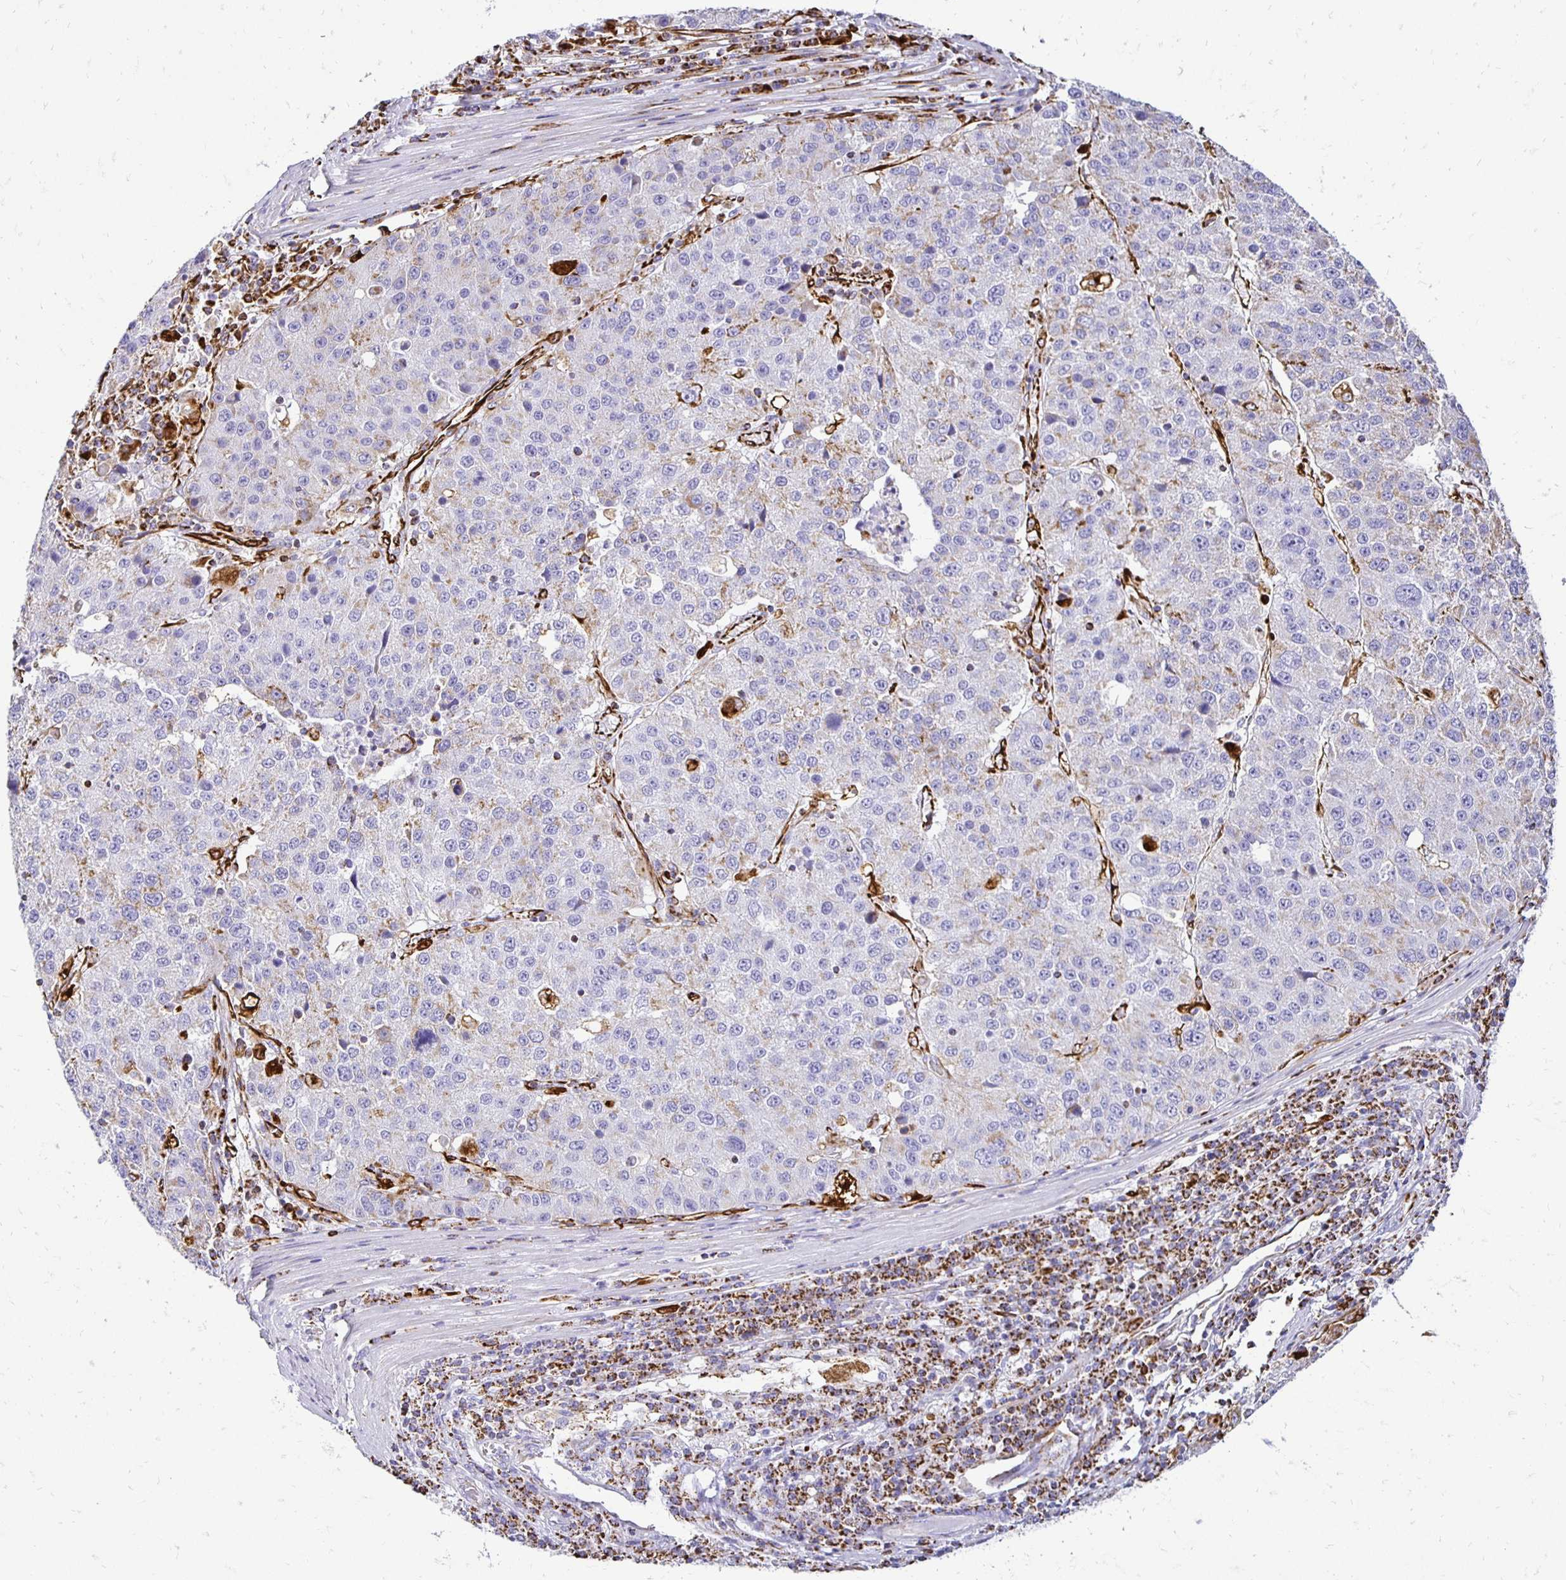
{"staining": {"intensity": "moderate", "quantity": "25%-75%", "location": "cytoplasmic/membranous"}, "tissue": "stomach cancer", "cell_type": "Tumor cells", "image_type": "cancer", "snomed": [{"axis": "morphology", "description": "Adenocarcinoma, NOS"}, {"axis": "topography", "description": "Stomach"}], "caption": "Tumor cells exhibit medium levels of moderate cytoplasmic/membranous staining in about 25%-75% of cells in human stomach cancer.", "gene": "PLAAT2", "patient": {"sex": "male", "age": 71}}